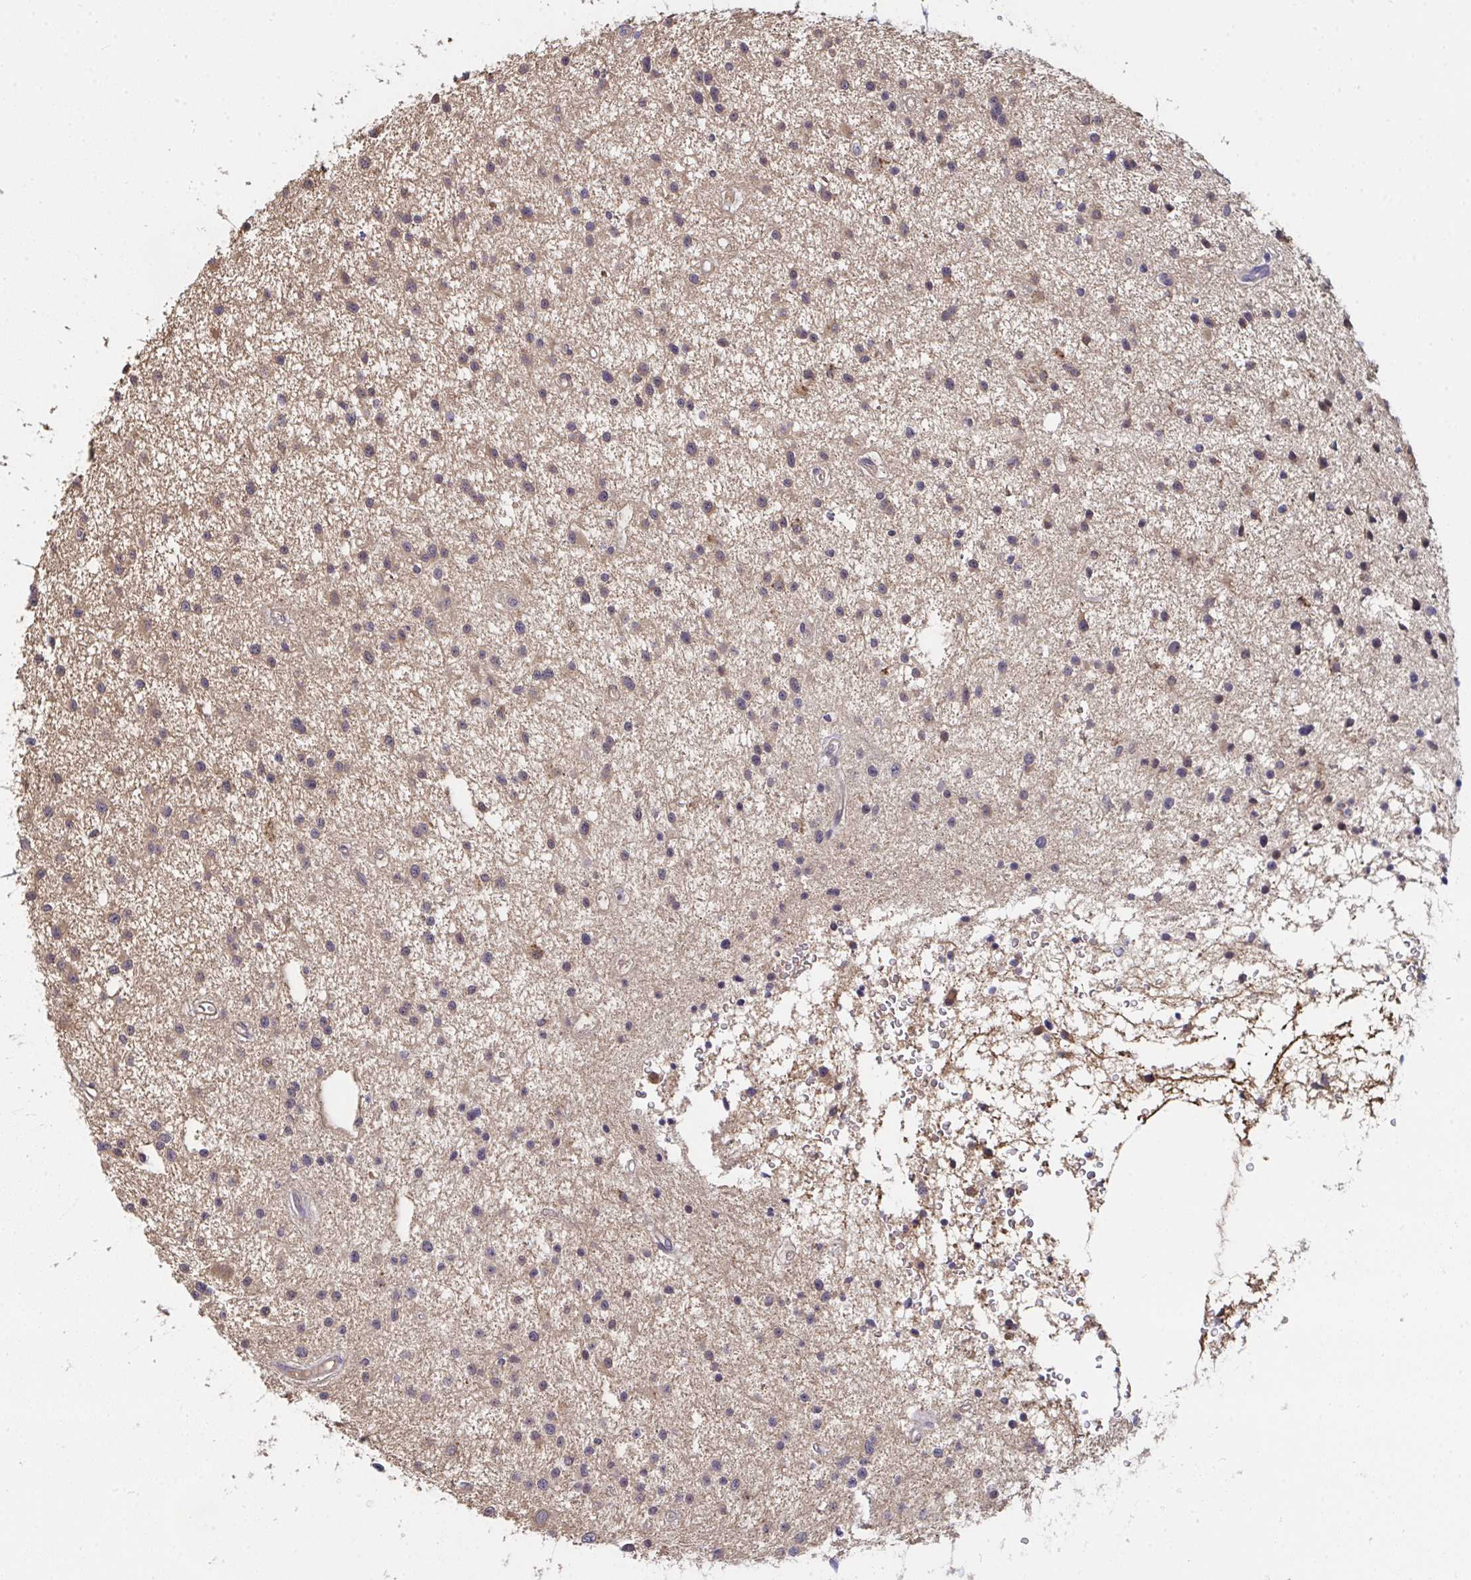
{"staining": {"intensity": "weak", "quantity": "25%-75%", "location": "cytoplasmic/membranous"}, "tissue": "glioma", "cell_type": "Tumor cells", "image_type": "cancer", "snomed": [{"axis": "morphology", "description": "Glioma, malignant, Low grade"}, {"axis": "topography", "description": "Brain"}], "caption": "Glioma tissue shows weak cytoplasmic/membranous expression in approximately 25%-75% of tumor cells, visualized by immunohistochemistry.", "gene": "TTC9C", "patient": {"sex": "male", "age": 43}}